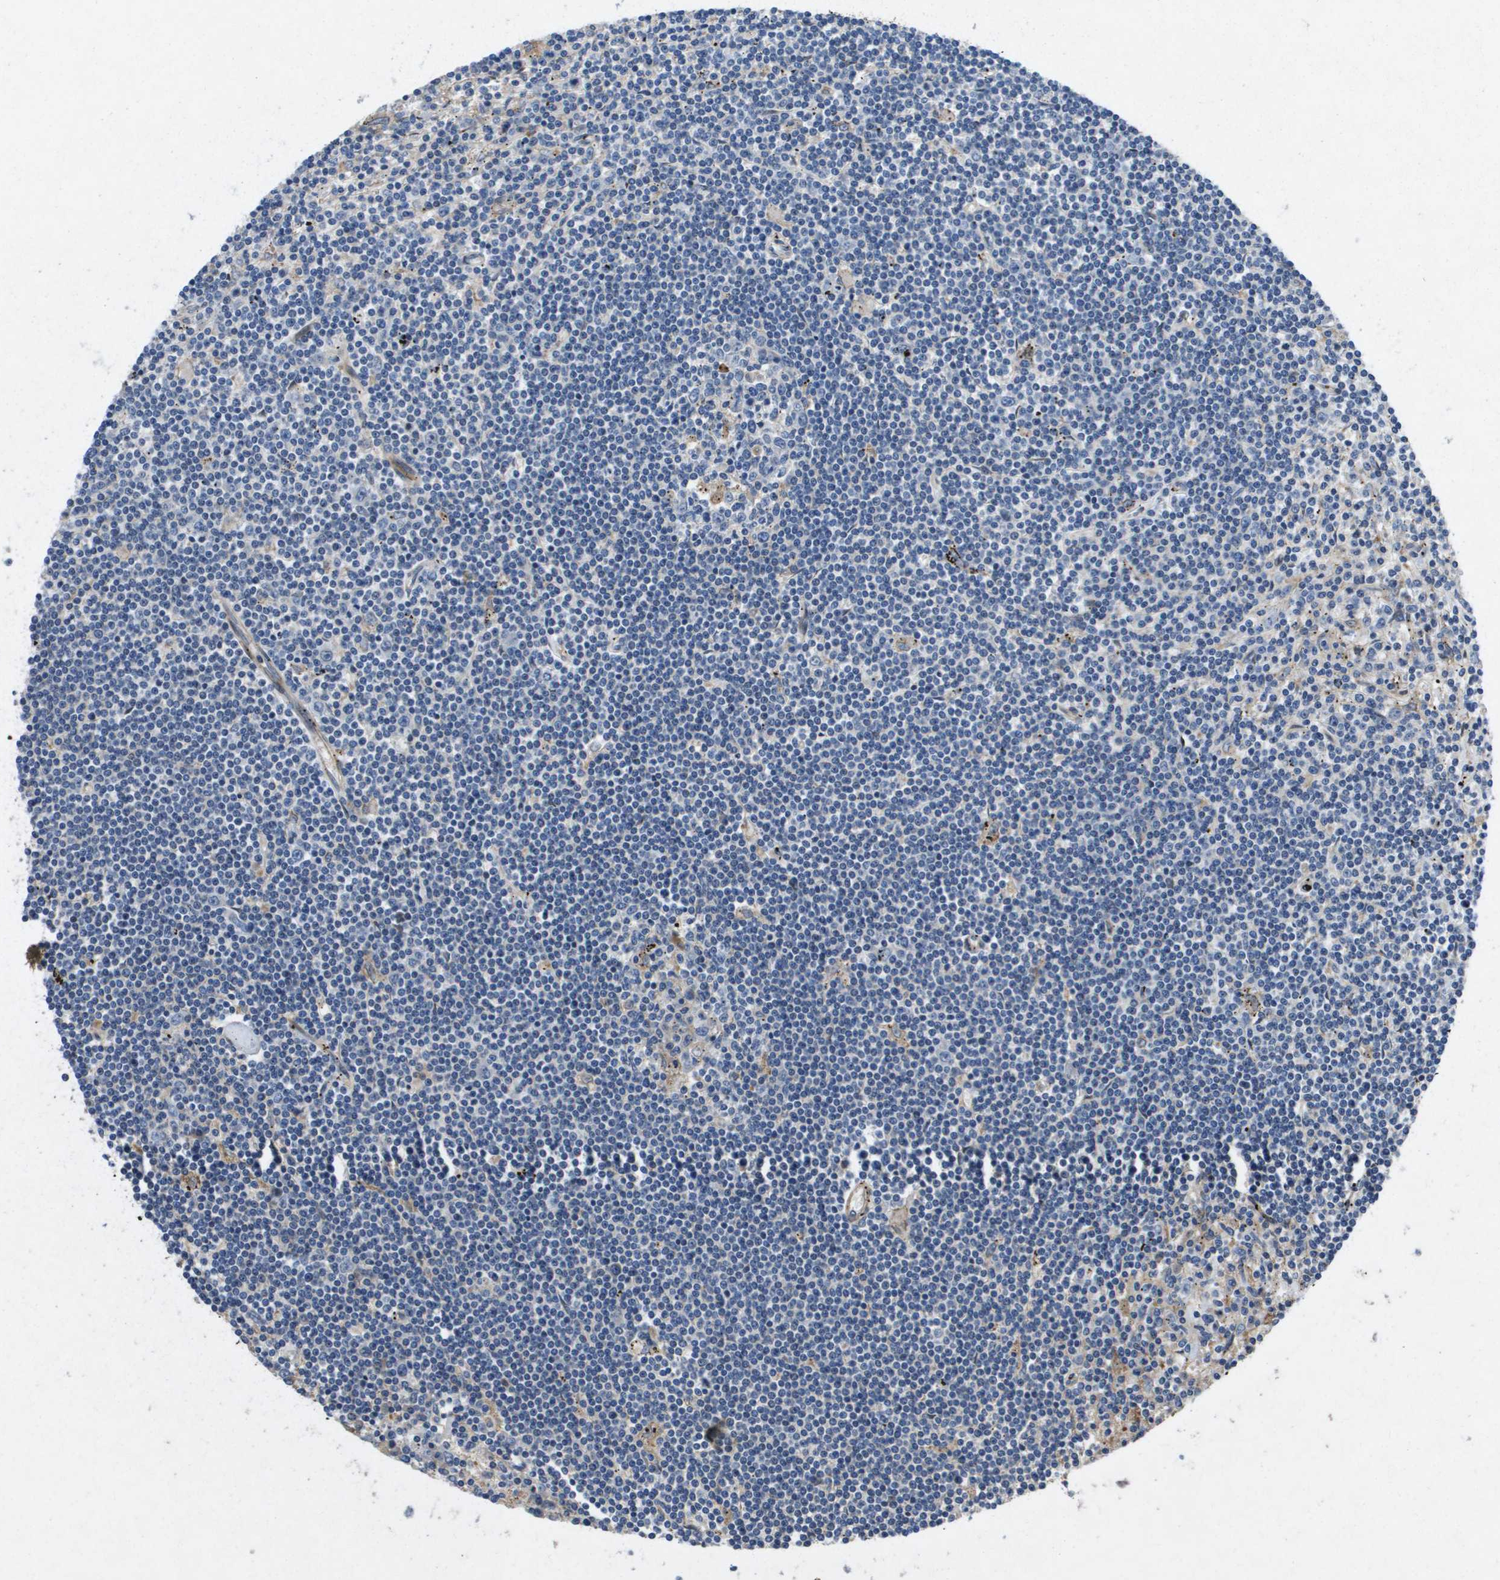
{"staining": {"intensity": "negative", "quantity": "none", "location": "none"}, "tissue": "lymphoma", "cell_type": "Tumor cells", "image_type": "cancer", "snomed": [{"axis": "morphology", "description": "Malignant lymphoma, non-Hodgkin's type, Low grade"}, {"axis": "topography", "description": "Spleen"}], "caption": "There is no significant positivity in tumor cells of low-grade malignant lymphoma, non-Hodgkin's type.", "gene": "ENTPD2", "patient": {"sex": "male", "age": 76}}